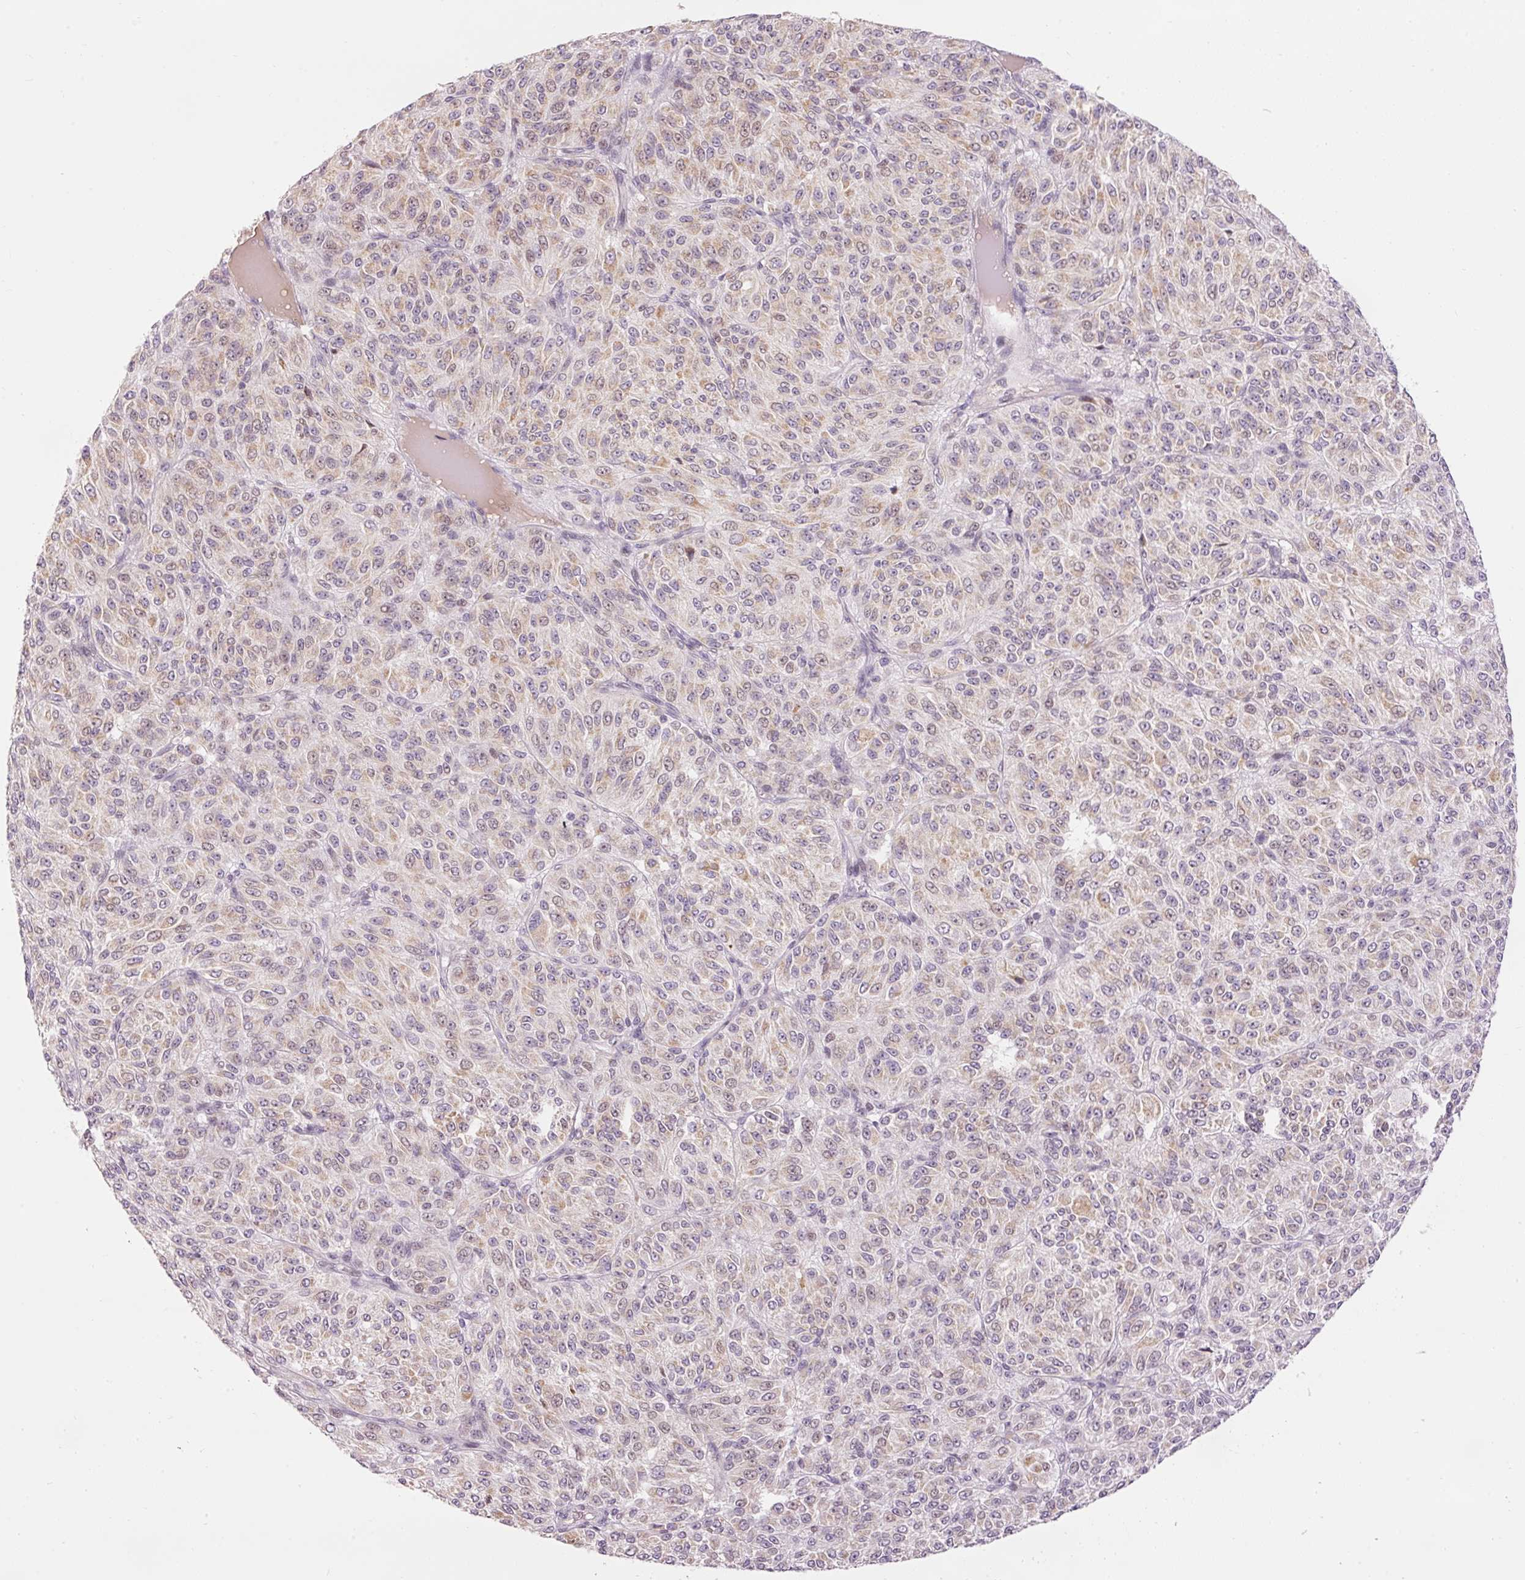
{"staining": {"intensity": "weak", "quantity": "25%-75%", "location": "cytoplasmic/membranous"}, "tissue": "melanoma", "cell_type": "Tumor cells", "image_type": "cancer", "snomed": [{"axis": "morphology", "description": "Malignant melanoma, Metastatic site"}, {"axis": "topography", "description": "Brain"}], "caption": "Tumor cells reveal low levels of weak cytoplasmic/membranous positivity in approximately 25%-75% of cells in human malignant melanoma (metastatic site). The protein of interest is shown in brown color, while the nuclei are stained blue.", "gene": "ABHD11", "patient": {"sex": "female", "age": 56}}